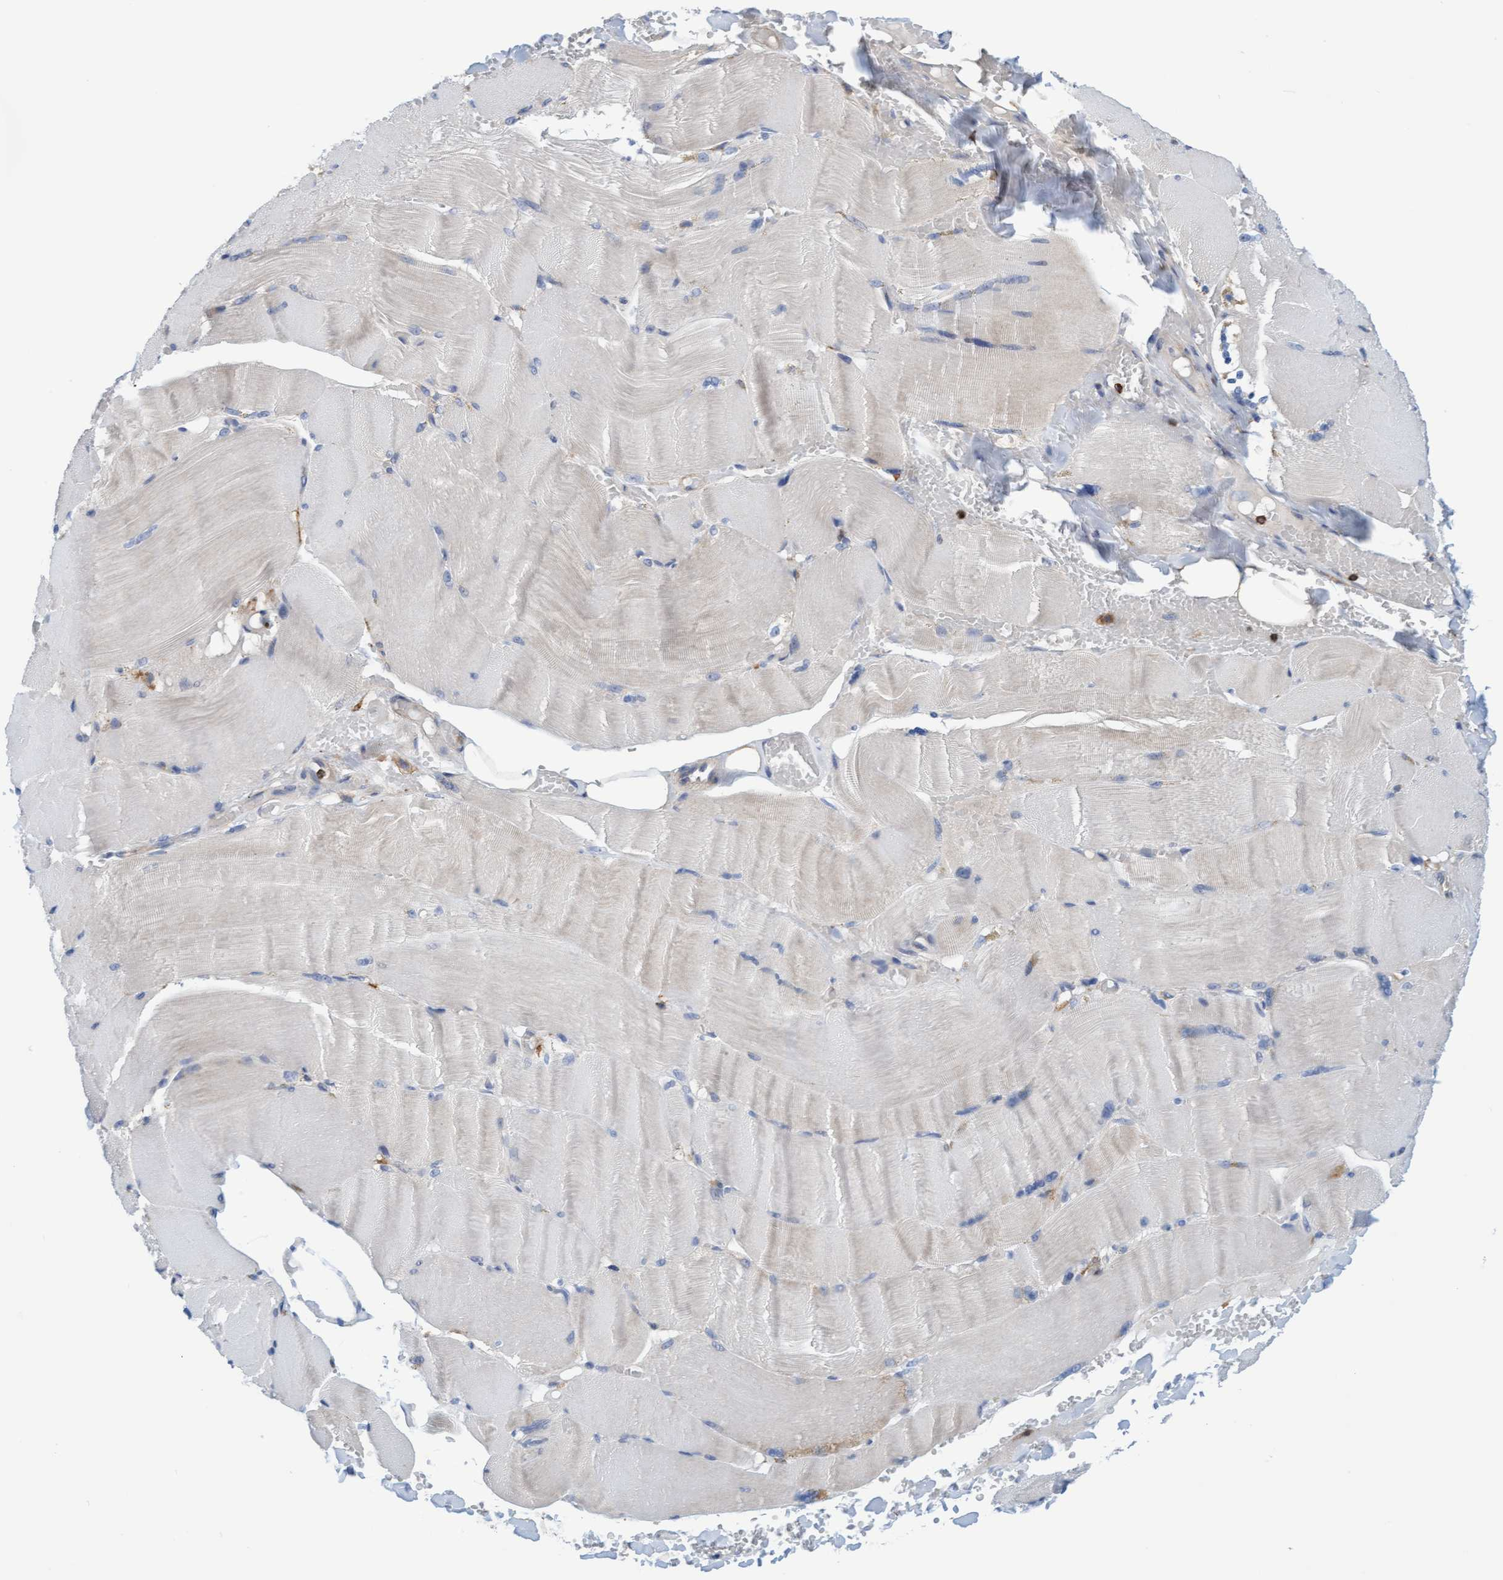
{"staining": {"intensity": "negative", "quantity": "none", "location": "none"}, "tissue": "skeletal muscle", "cell_type": "Myocytes", "image_type": "normal", "snomed": [{"axis": "morphology", "description": "Normal tissue, NOS"}, {"axis": "topography", "description": "Skin"}, {"axis": "topography", "description": "Skeletal muscle"}], "caption": "Immunohistochemistry histopathology image of normal skeletal muscle: skeletal muscle stained with DAB exhibits no significant protein positivity in myocytes. (DAB (3,3'-diaminobenzidine) immunohistochemistry, high magnification).", "gene": "FNBP1", "patient": {"sex": "male", "age": 83}}